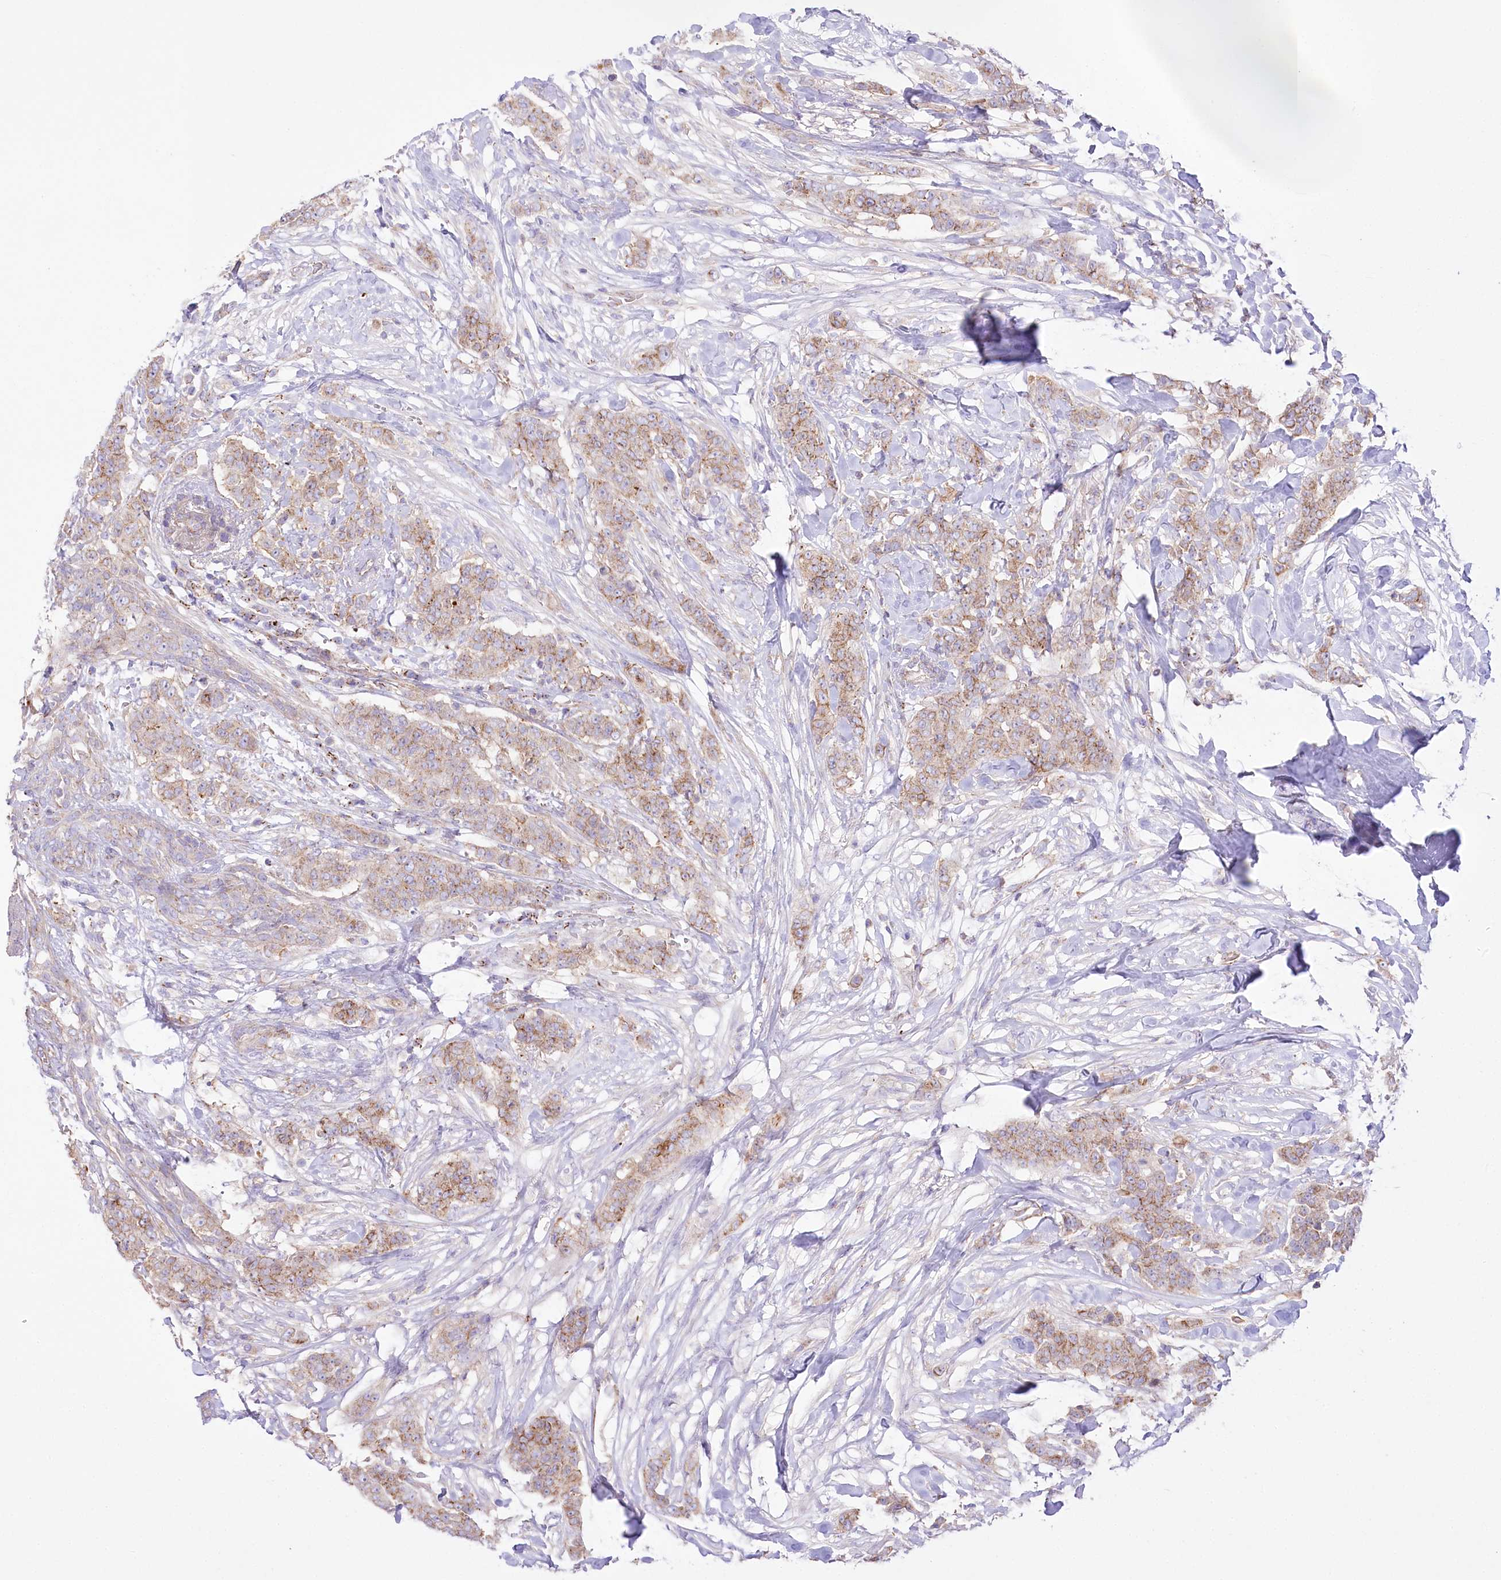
{"staining": {"intensity": "moderate", "quantity": ">75%", "location": "cytoplasmic/membranous"}, "tissue": "breast cancer", "cell_type": "Tumor cells", "image_type": "cancer", "snomed": [{"axis": "morphology", "description": "Duct carcinoma"}, {"axis": "topography", "description": "Breast"}], "caption": "Breast cancer stained for a protein demonstrates moderate cytoplasmic/membranous positivity in tumor cells. (Stains: DAB (3,3'-diaminobenzidine) in brown, nuclei in blue, Microscopy: brightfield microscopy at high magnification).", "gene": "FAM216A", "patient": {"sex": "female", "age": 40}}